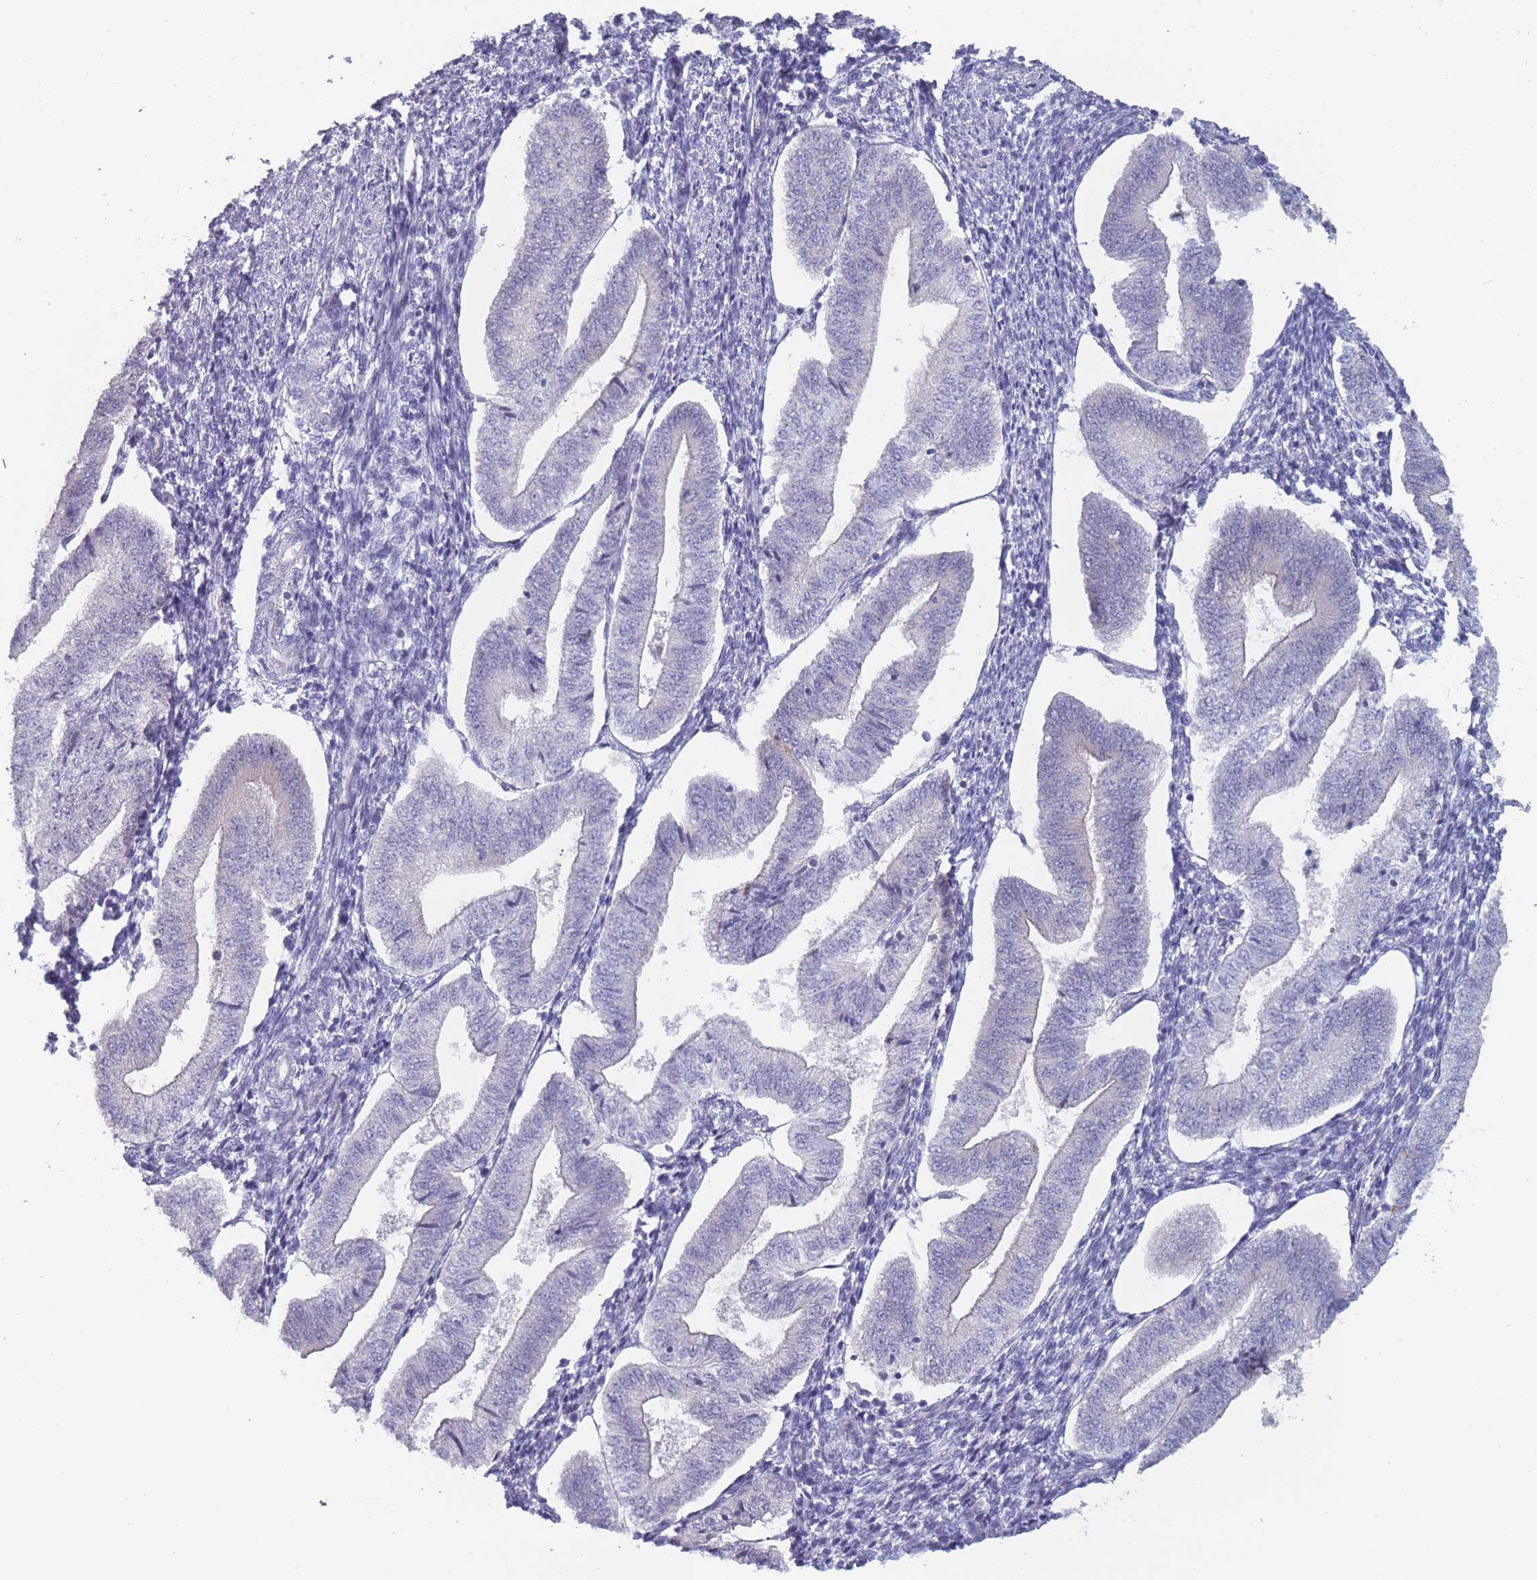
{"staining": {"intensity": "negative", "quantity": "none", "location": "none"}, "tissue": "endometrium", "cell_type": "Cells in endometrial stroma", "image_type": "normal", "snomed": [{"axis": "morphology", "description": "Normal tissue, NOS"}, {"axis": "topography", "description": "Endometrium"}], "caption": "IHC of normal endometrium shows no positivity in cells in endometrial stroma.", "gene": "ROS1", "patient": {"sex": "female", "age": 34}}